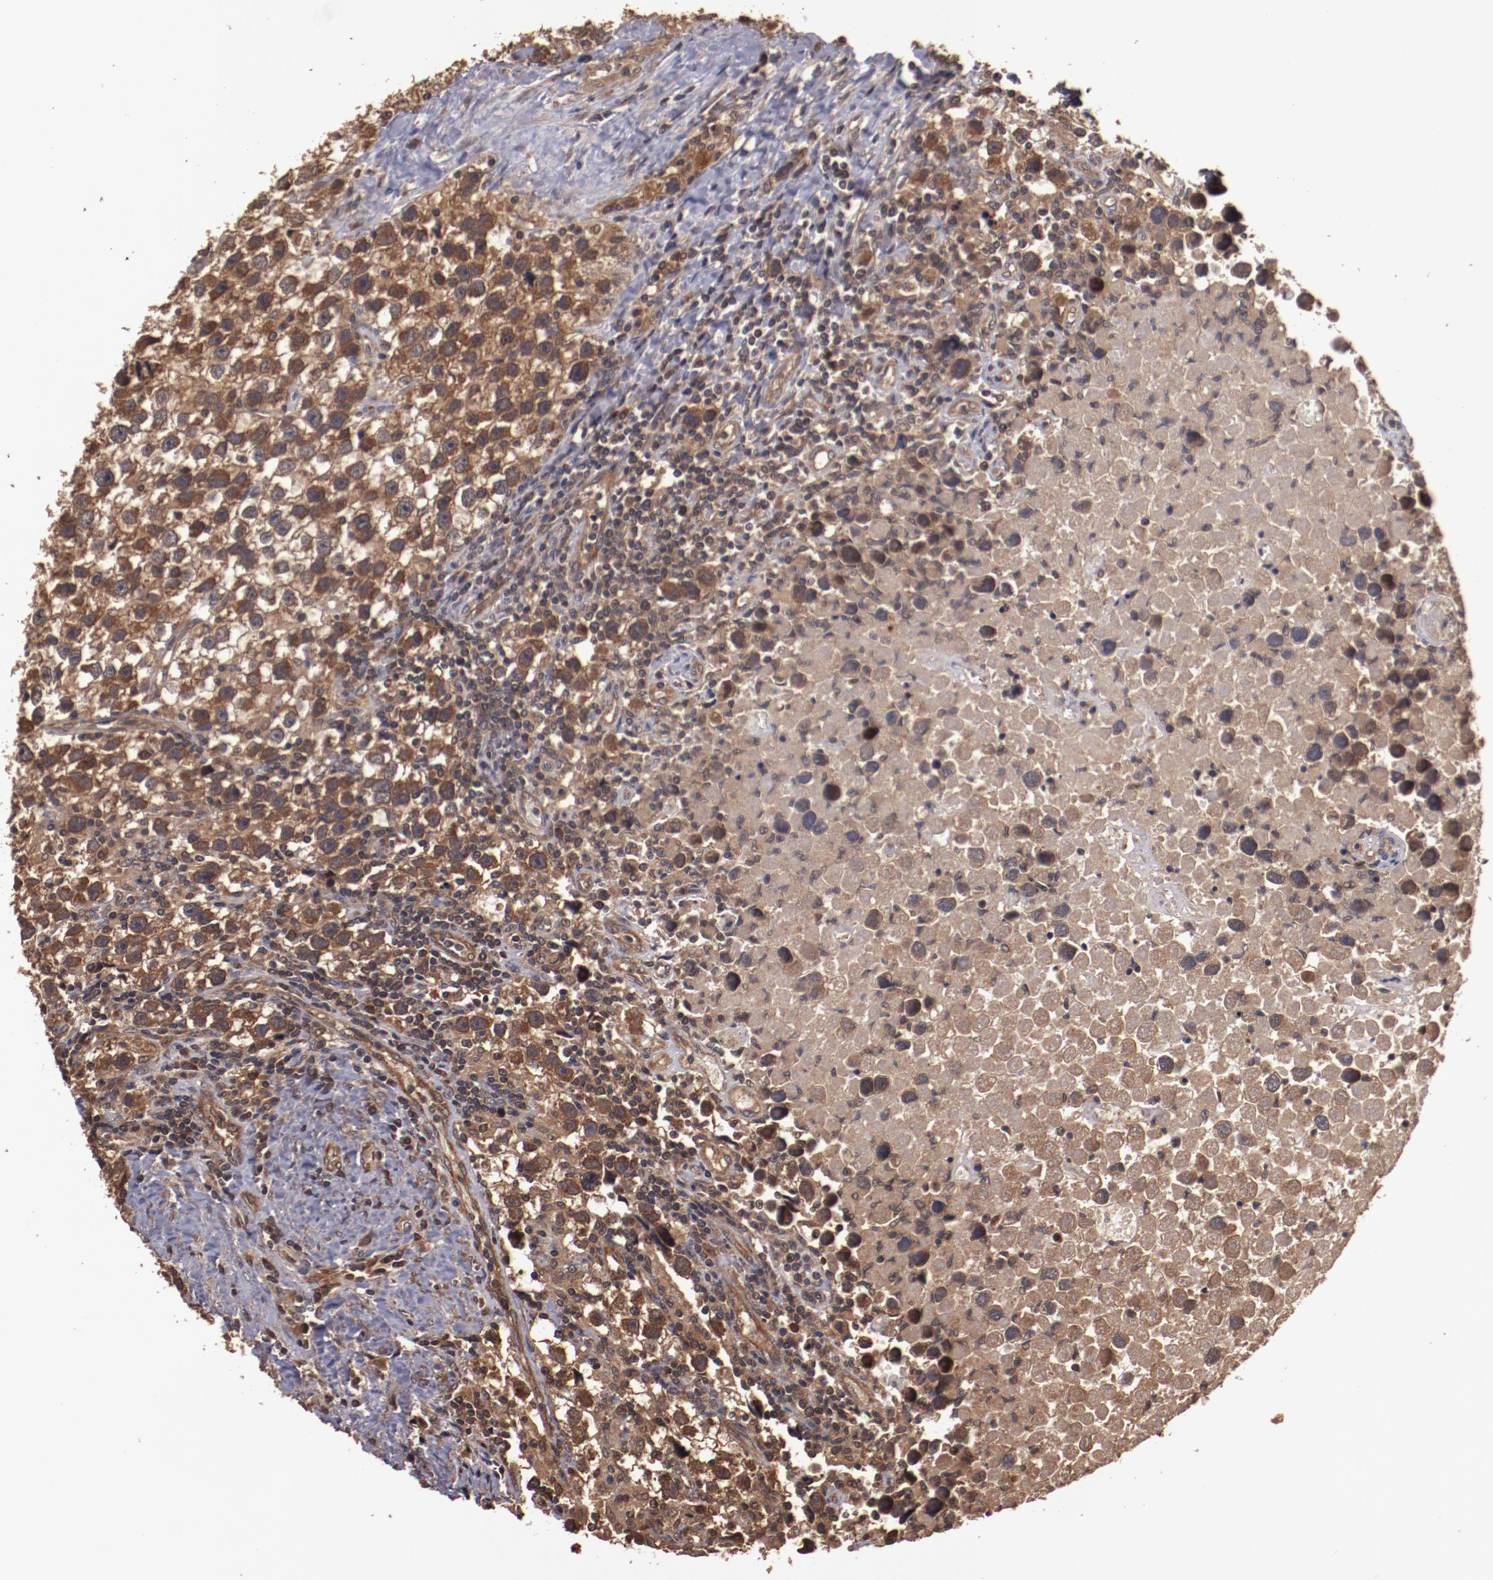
{"staining": {"intensity": "strong", "quantity": ">75%", "location": "cytoplasmic/membranous"}, "tissue": "testis cancer", "cell_type": "Tumor cells", "image_type": "cancer", "snomed": [{"axis": "morphology", "description": "Seminoma, NOS"}, {"axis": "topography", "description": "Testis"}], "caption": "This image demonstrates testis cancer stained with immunohistochemistry (IHC) to label a protein in brown. The cytoplasmic/membranous of tumor cells show strong positivity for the protein. Nuclei are counter-stained blue.", "gene": "TXNDC16", "patient": {"sex": "male", "age": 43}}